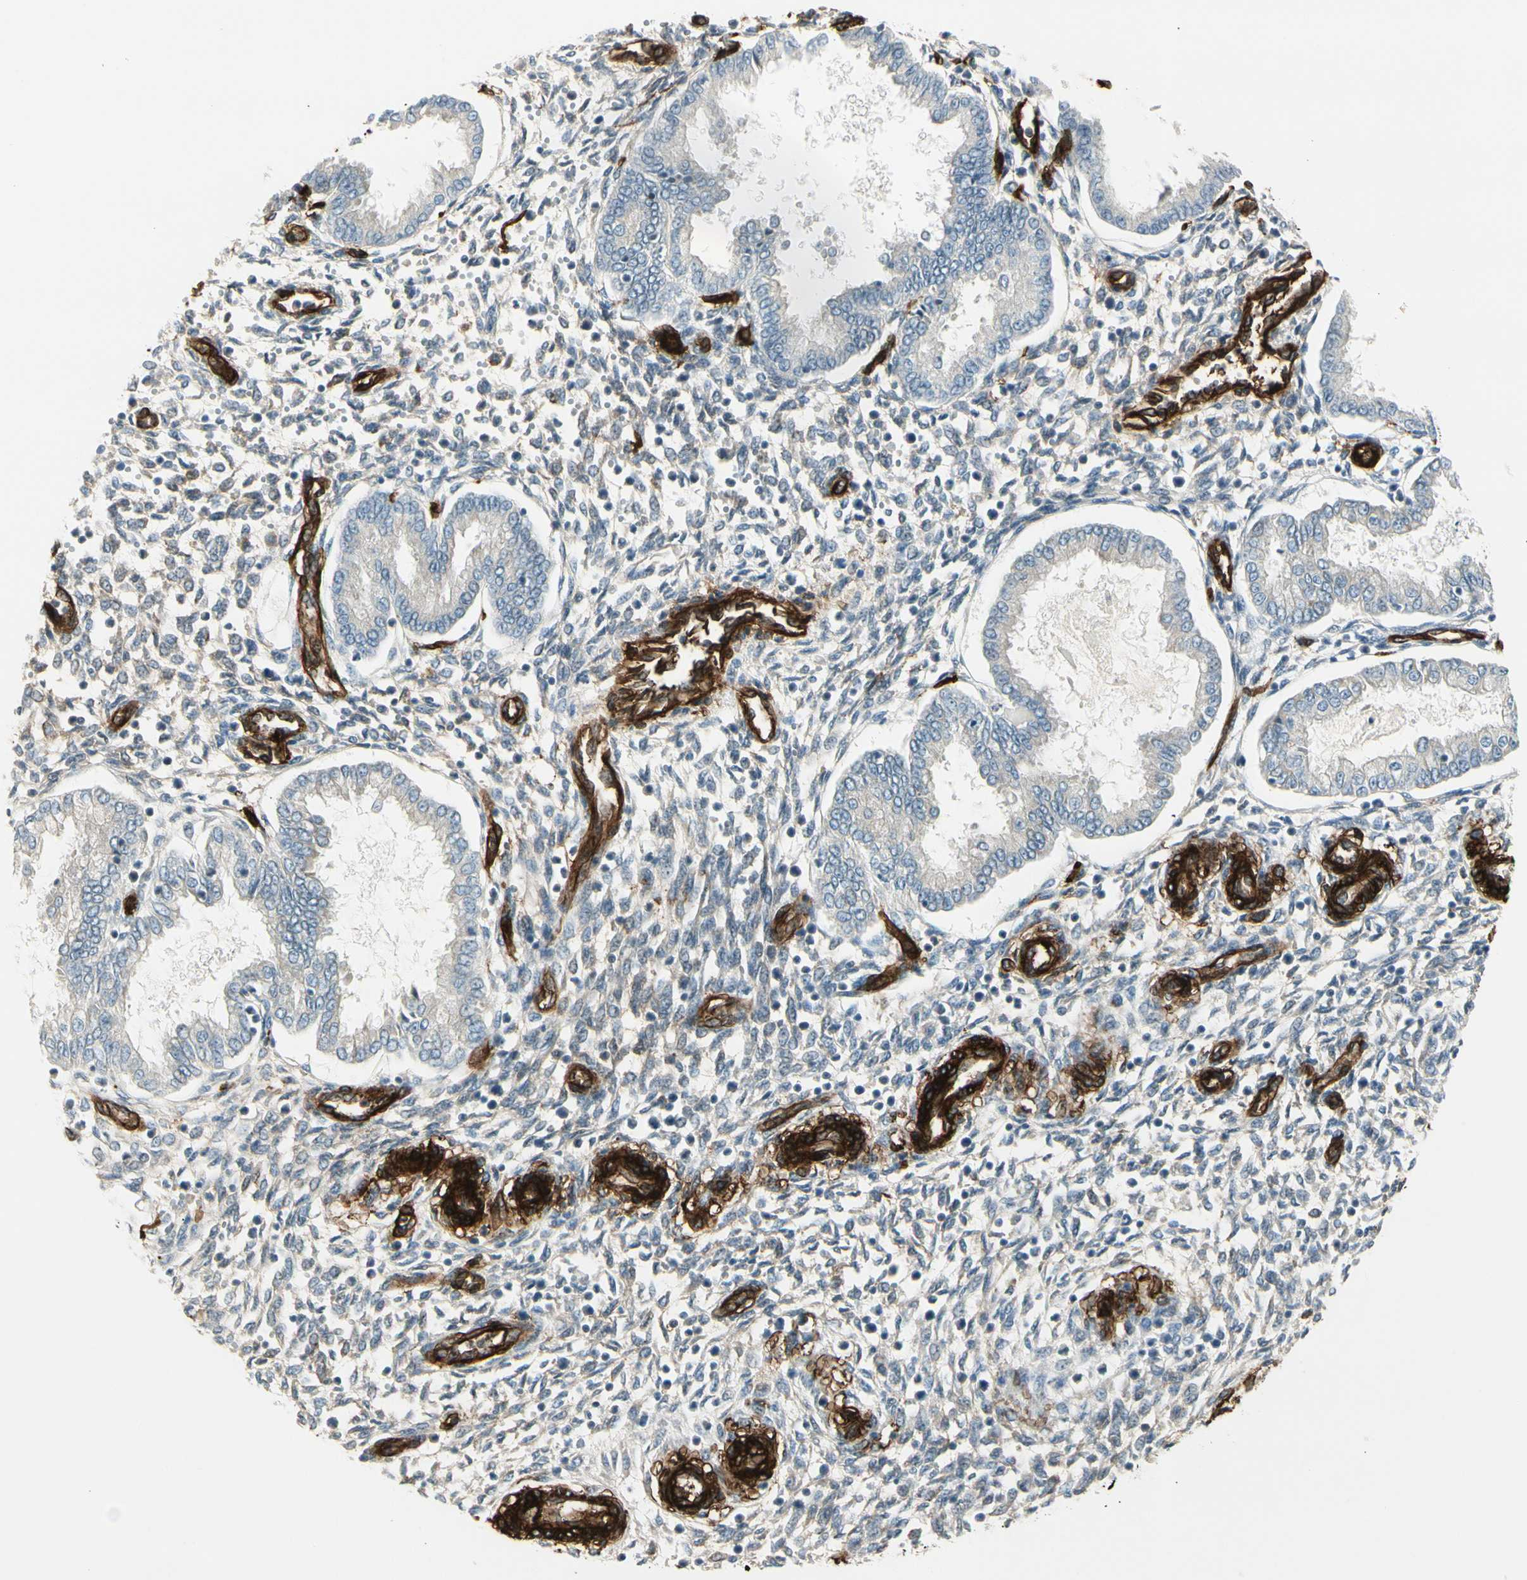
{"staining": {"intensity": "negative", "quantity": "none", "location": "none"}, "tissue": "endometrium", "cell_type": "Cells in endometrial stroma", "image_type": "normal", "snomed": [{"axis": "morphology", "description": "Normal tissue, NOS"}, {"axis": "topography", "description": "Endometrium"}], "caption": "This image is of benign endometrium stained with IHC to label a protein in brown with the nuclei are counter-stained blue. There is no expression in cells in endometrial stroma. (DAB (3,3'-diaminobenzidine) immunohistochemistry visualized using brightfield microscopy, high magnification).", "gene": "MCAM", "patient": {"sex": "female", "age": 33}}